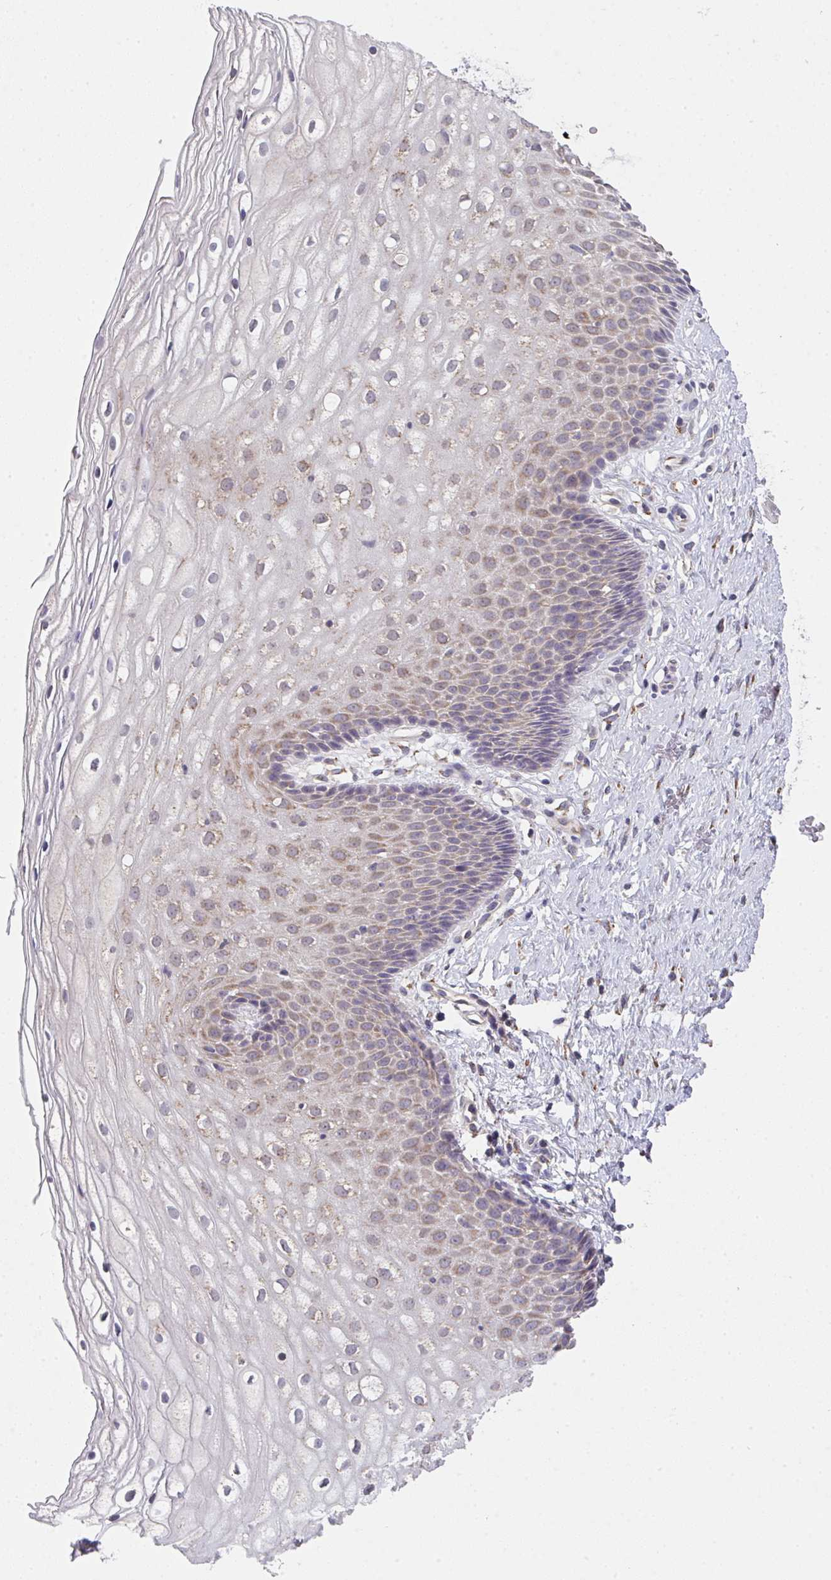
{"staining": {"intensity": "weak", "quantity": "<25%", "location": "cytoplasmic/membranous"}, "tissue": "cervix", "cell_type": "Glandular cells", "image_type": "normal", "snomed": [{"axis": "morphology", "description": "Normal tissue, NOS"}, {"axis": "topography", "description": "Cervix"}], "caption": "This is a photomicrograph of IHC staining of normal cervix, which shows no staining in glandular cells.", "gene": "TSPAN31", "patient": {"sex": "female", "age": 36}}